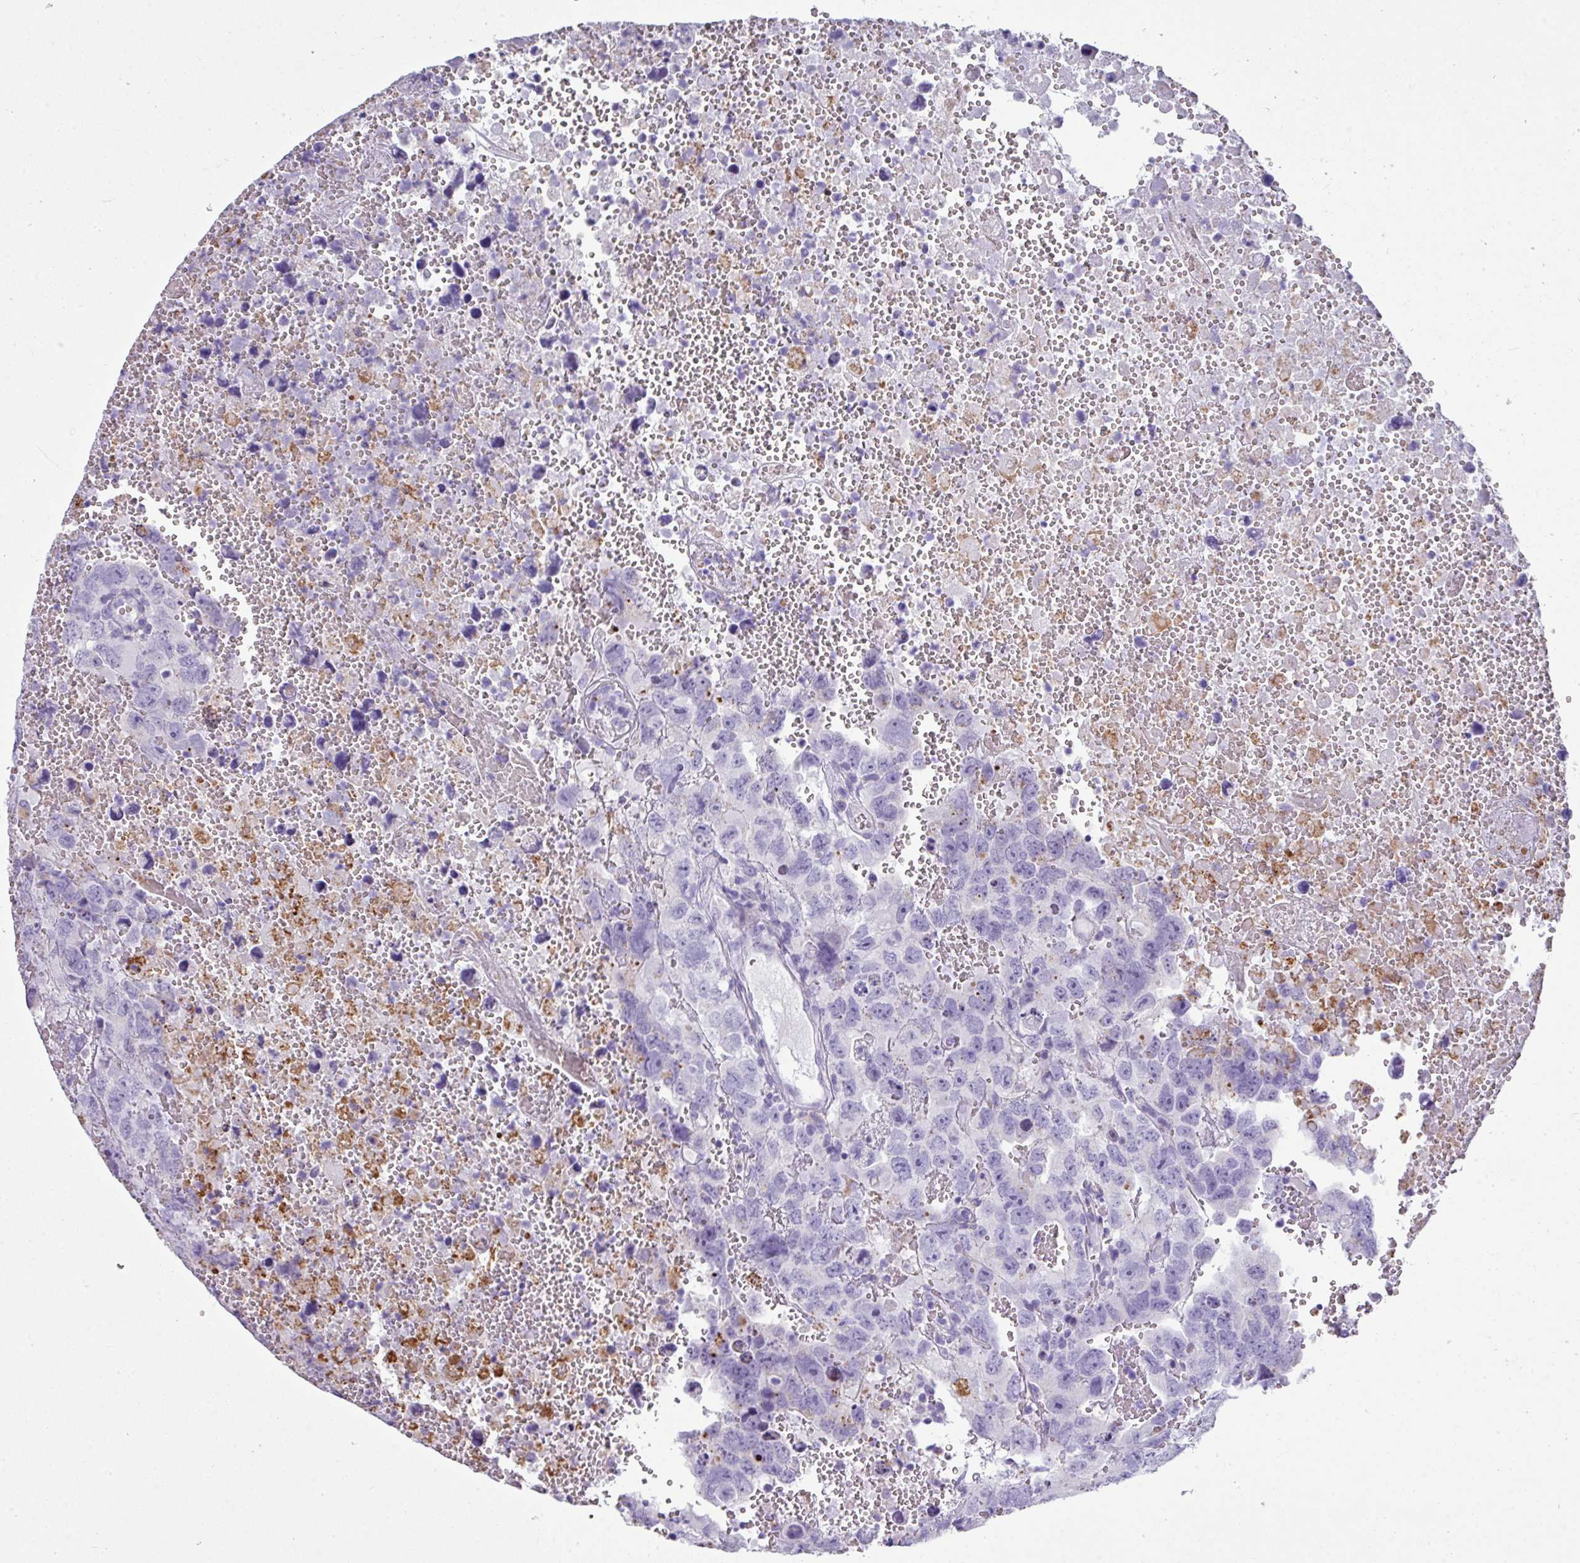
{"staining": {"intensity": "negative", "quantity": "none", "location": "none"}, "tissue": "testis cancer", "cell_type": "Tumor cells", "image_type": "cancer", "snomed": [{"axis": "morphology", "description": "Carcinoma, Embryonal, NOS"}, {"axis": "topography", "description": "Testis"}], "caption": "Tumor cells show no significant positivity in testis cancer (embryonal carcinoma).", "gene": "ZNF568", "patient": {"sex": "male", "age": 45}}